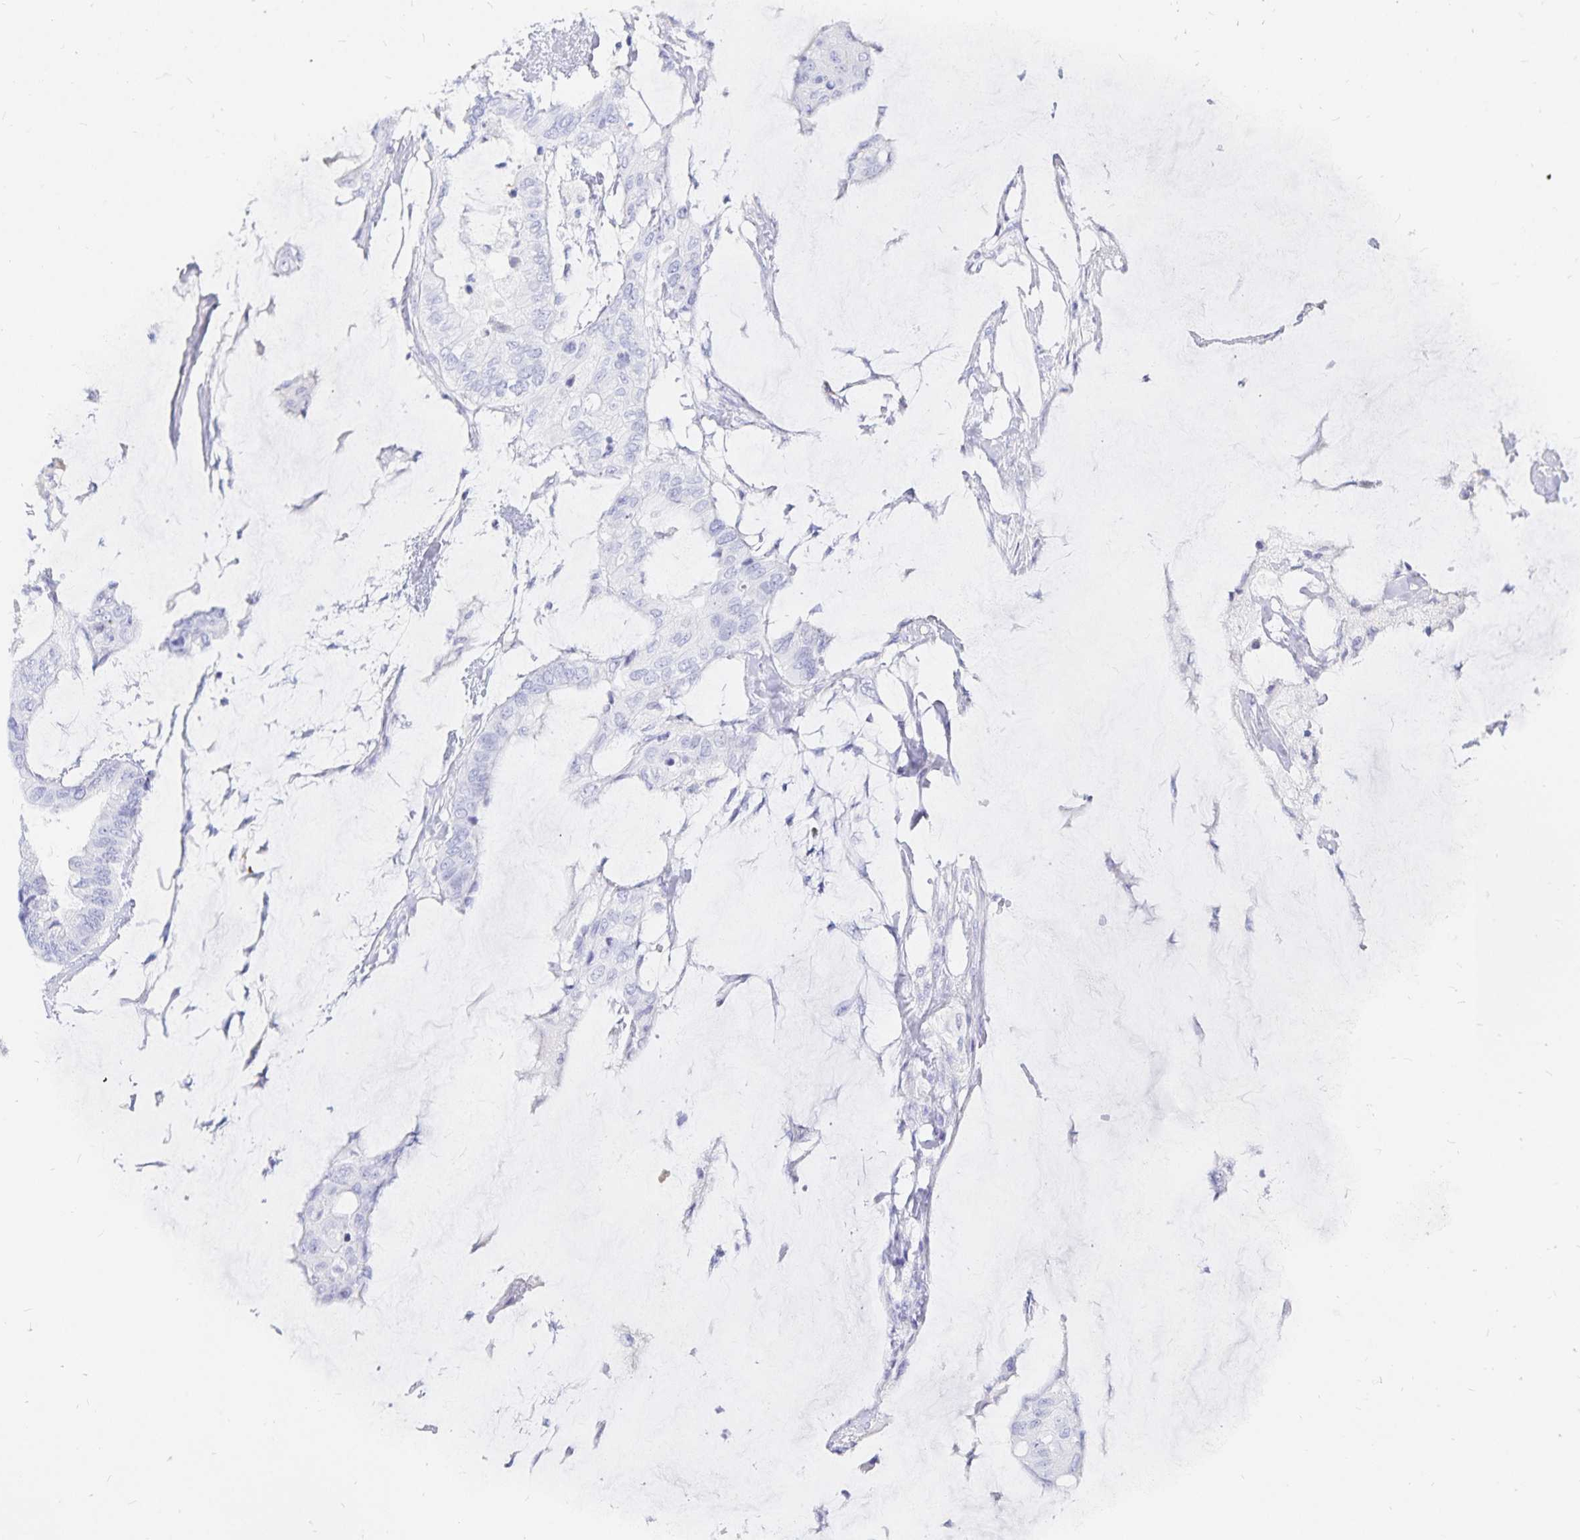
{"staining": {"intensity": "negative", "quantity": "none", "location": "none"}, "tissue": "colorectal cancer", "cell_type": "Tumor cells", "image_type": "cancer", "snomed": [{"axis": "morphology", "description": "Adenocarcinoma, NOS"}, {"axis": "topography", "description": "Rectum"}], "caption": "Immunohistochemical staining of colorectal cancer (adenocarcinoma) reveals no significant expression in tumor cells.", "gene": "INSL5", "patient": {"sex": "female", "age": 59}}